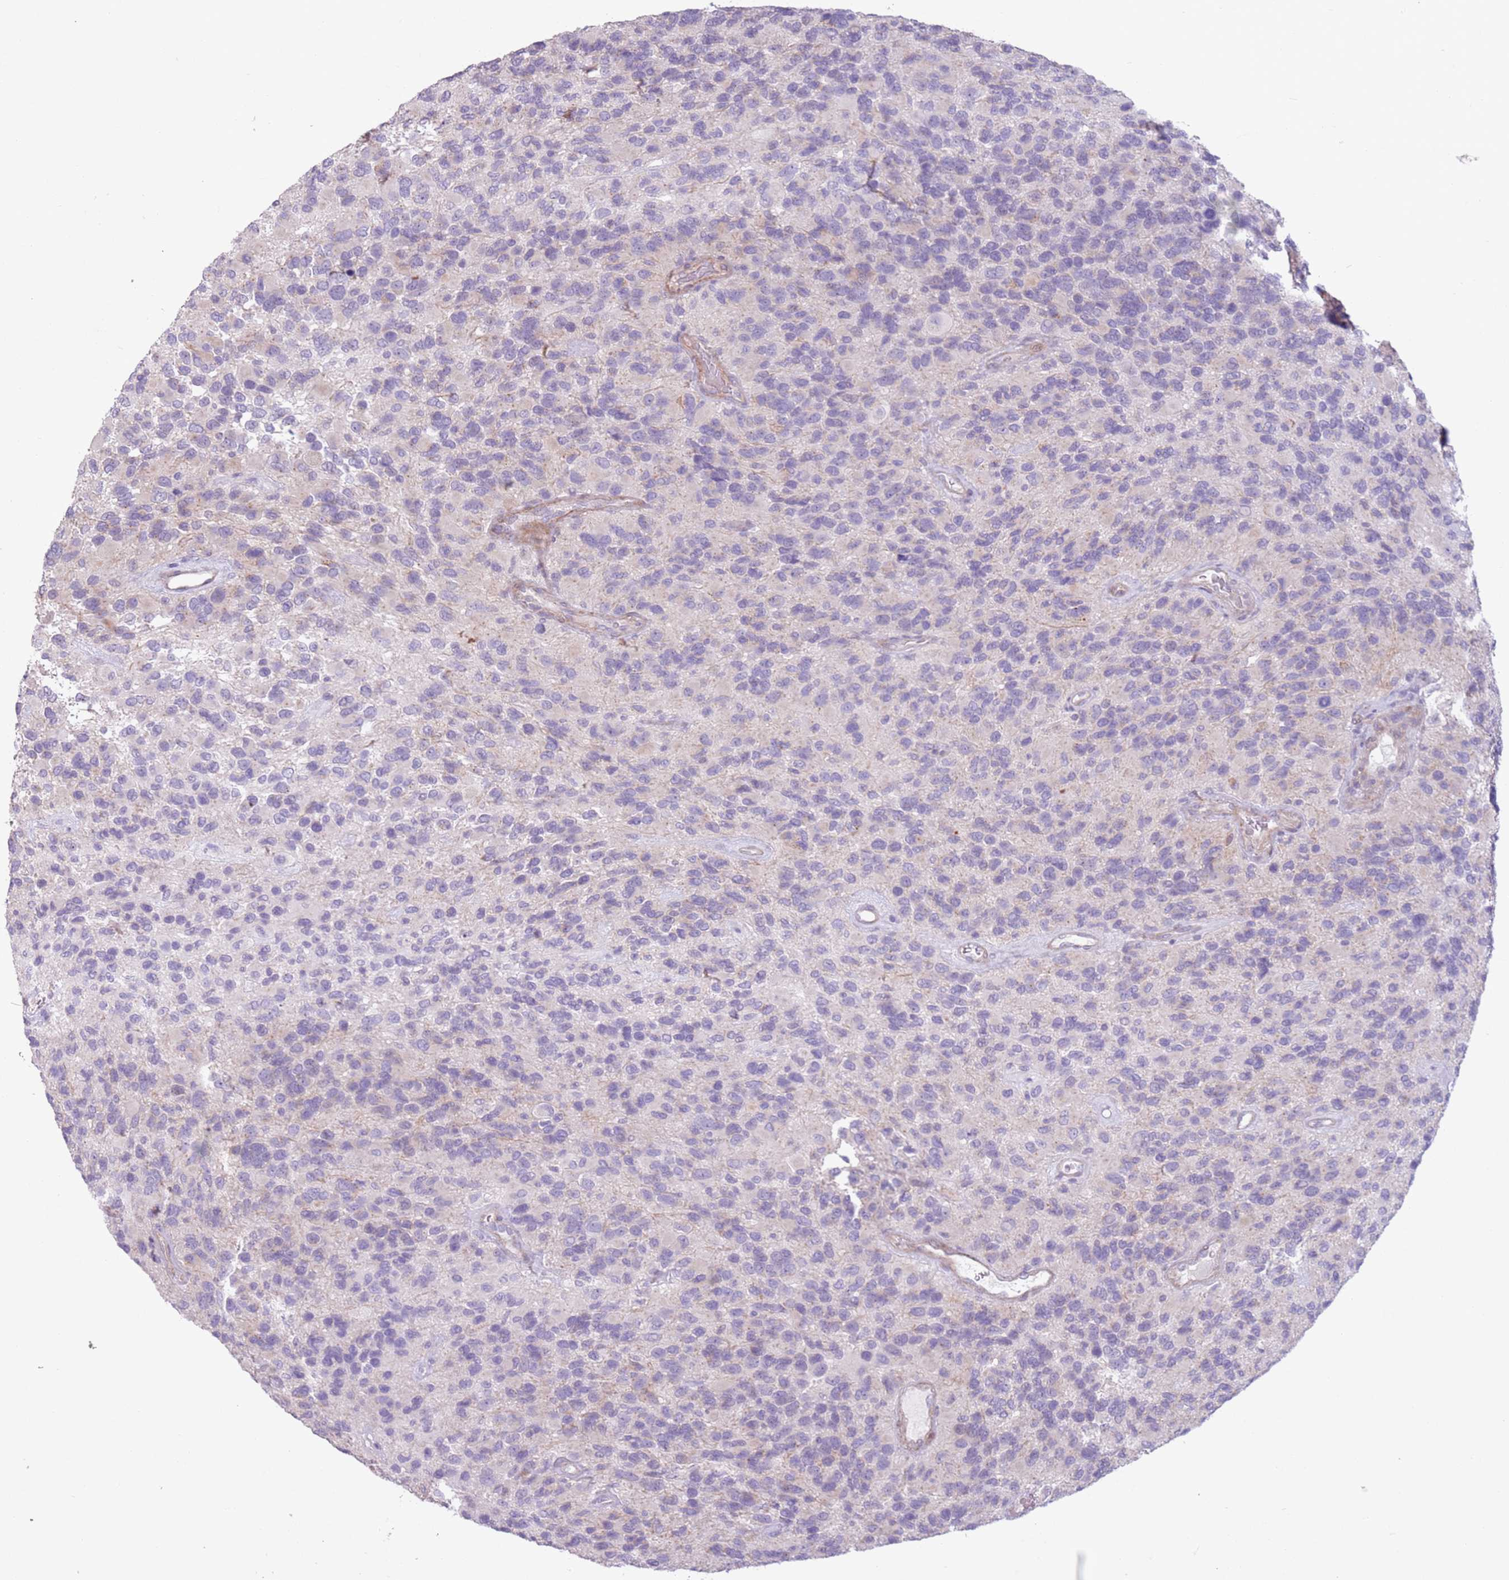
{"staining": {"intensity": "negative", "quantity": "none", "location": "none"}, "tissue": "glioma", "cell_type": "Tumor cells", "image_type": "cancer", "snomed": [{"axis": "morphology", "description": "Glioma, malignant, High grade"}, {"axis": "topography", "description": "Brain"}], "caption": "Immunohistochemistry micrograph of human high-grade glioma (malignant) stained for a protein (brown), which displays no expression in tumor cells.", "gene": "ZNF239", "patient": {"sex": "male", "age": 77}}